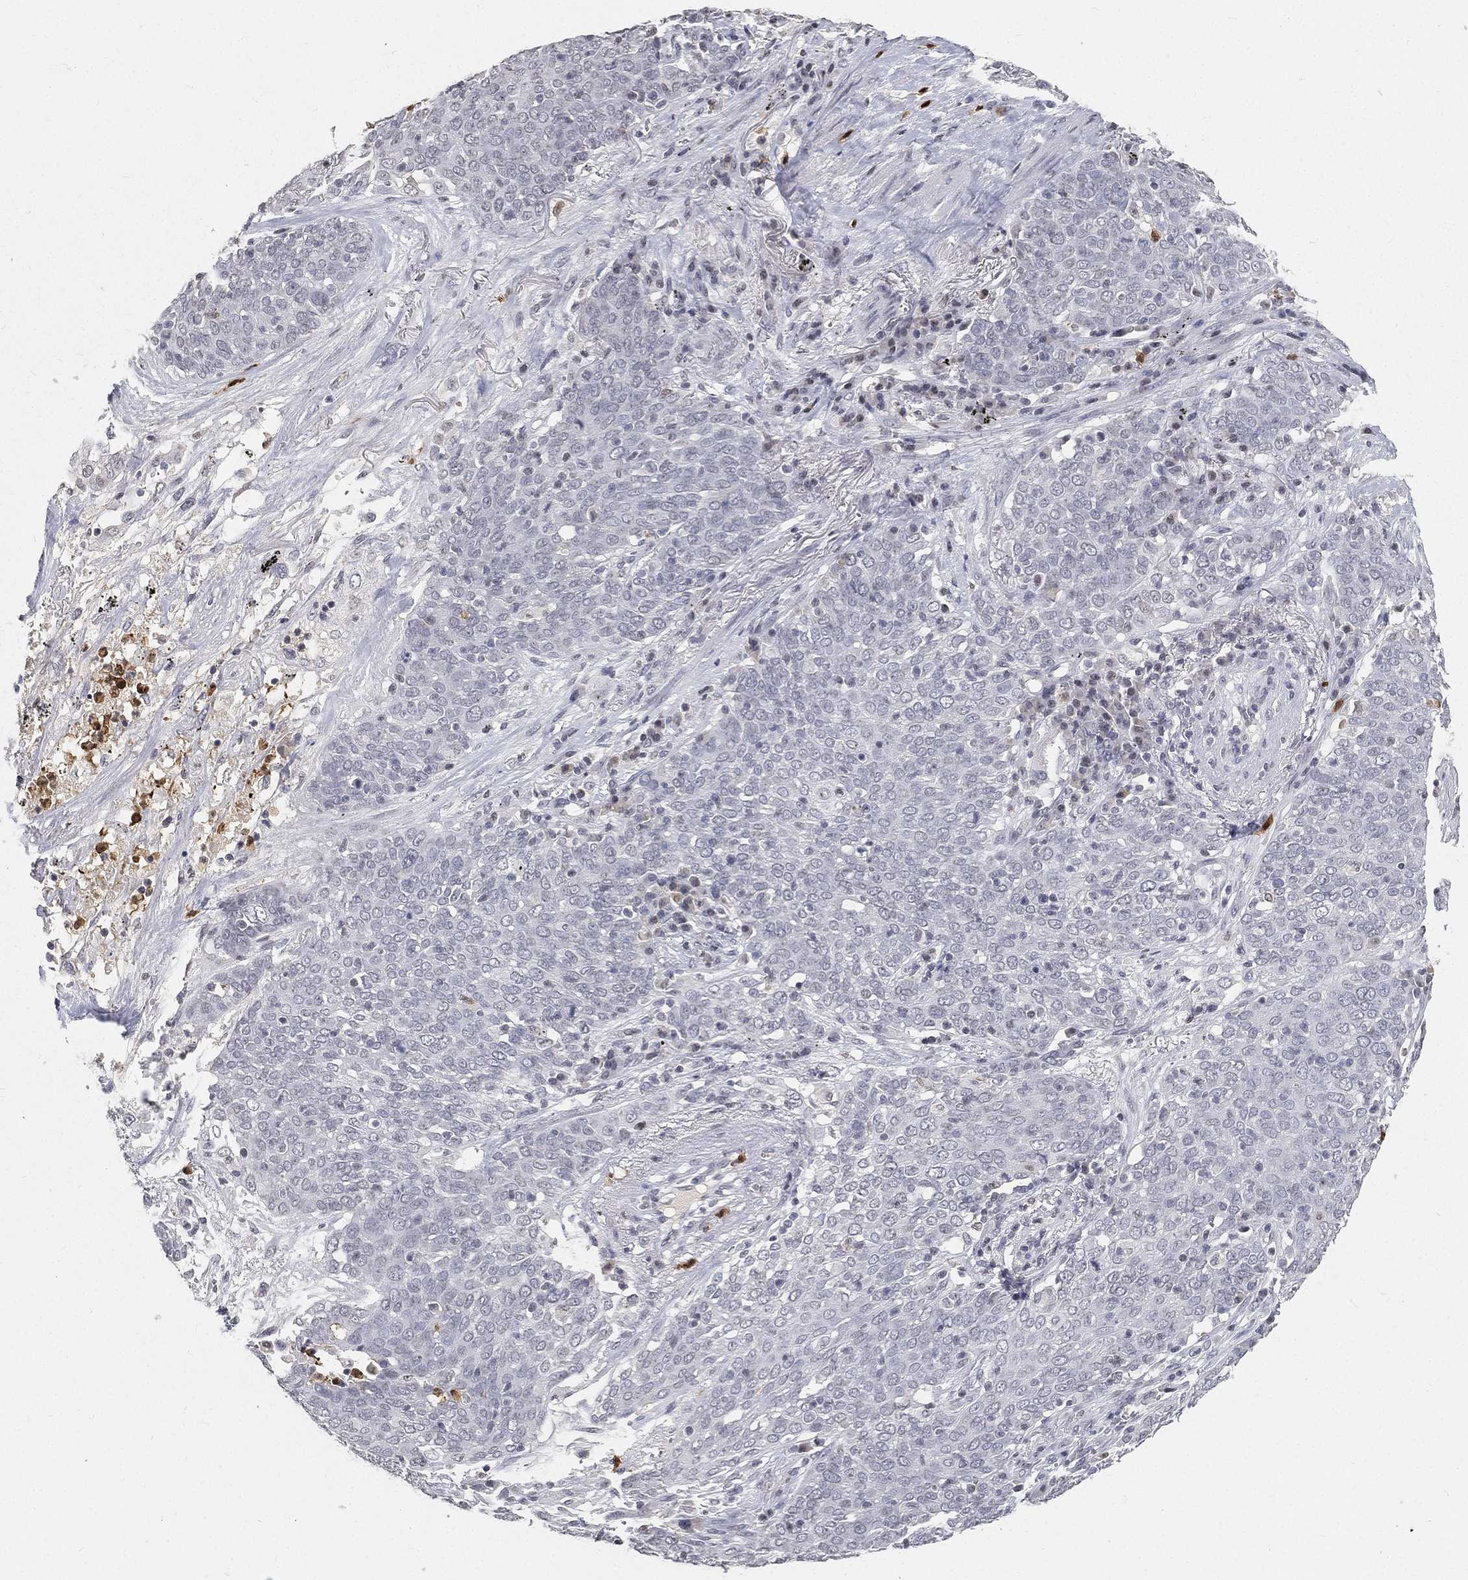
{"staining": {"intensity": "negative", "quantity": "none", "location": "none"}, "tissue": "lung cancer", "cell_type": "Tumor cells", "image_type": "cancer", "snomed": [{"axis": "morphology", "description": "Squamous cell carcinoma, NOS"}, {"axis": "topography", "description": "Lung"}], "caption": "Tumor cells show no significant protein positivity in lung cancer (squamous cell carcinoma).", "gene": "ARG1", "patient": {"sex": "male", "age": 82}}